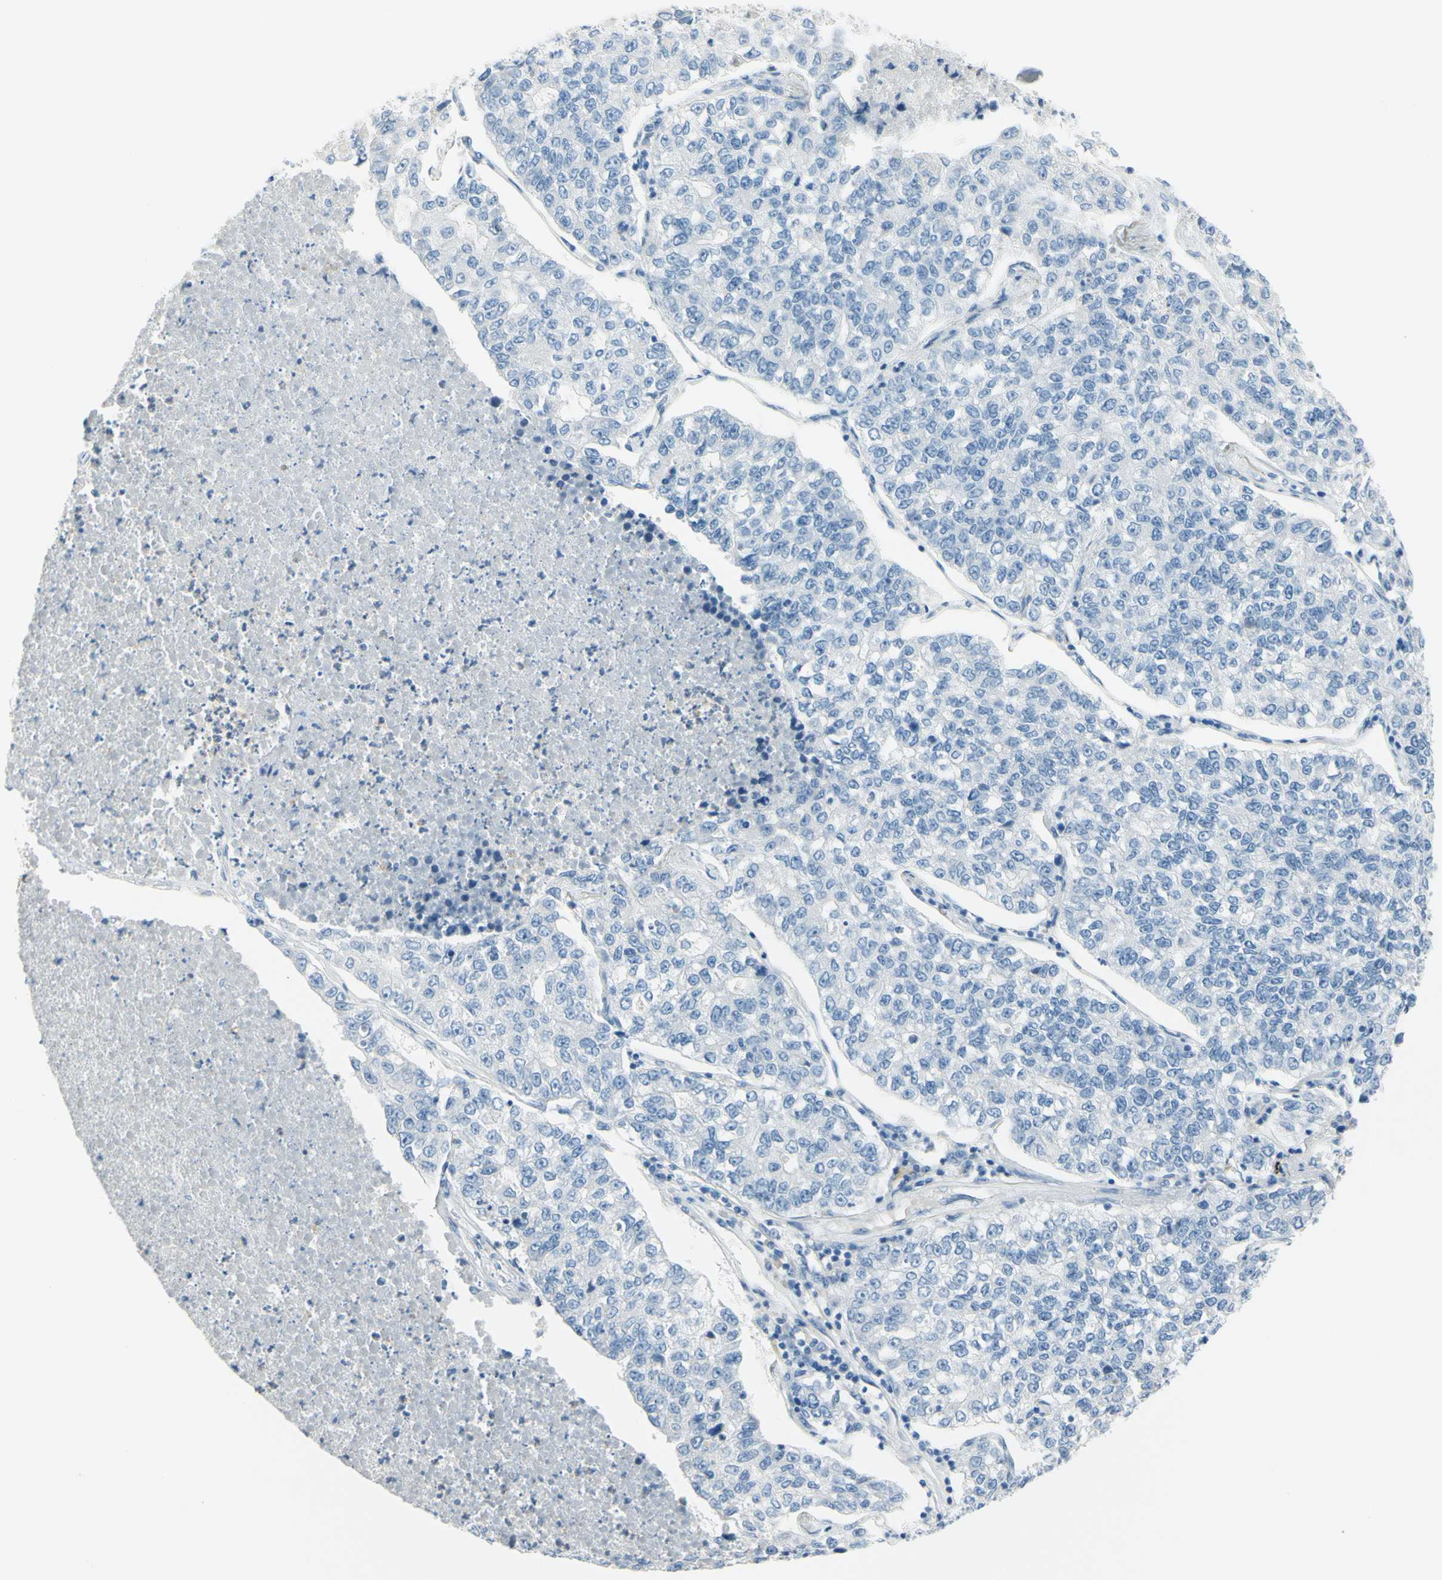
{"staining": {"intensity": "negative", "quantity": "none", "location": "none"}, "tissue": "lung cancer", "cell_type": "Tumor cells", "image_type": "cancer", "snomed": [{"axis": "morphology", "description": "Adenocarcinoma, NOS"}, {"axis": "topography", "description": "Lung"}], "caption": "Protein analysis of adenocarcinoma (lung) shows no significant positivity in tumor cells.", "gene": "DCT", "patient": {"sex": "male", "age": 49}}